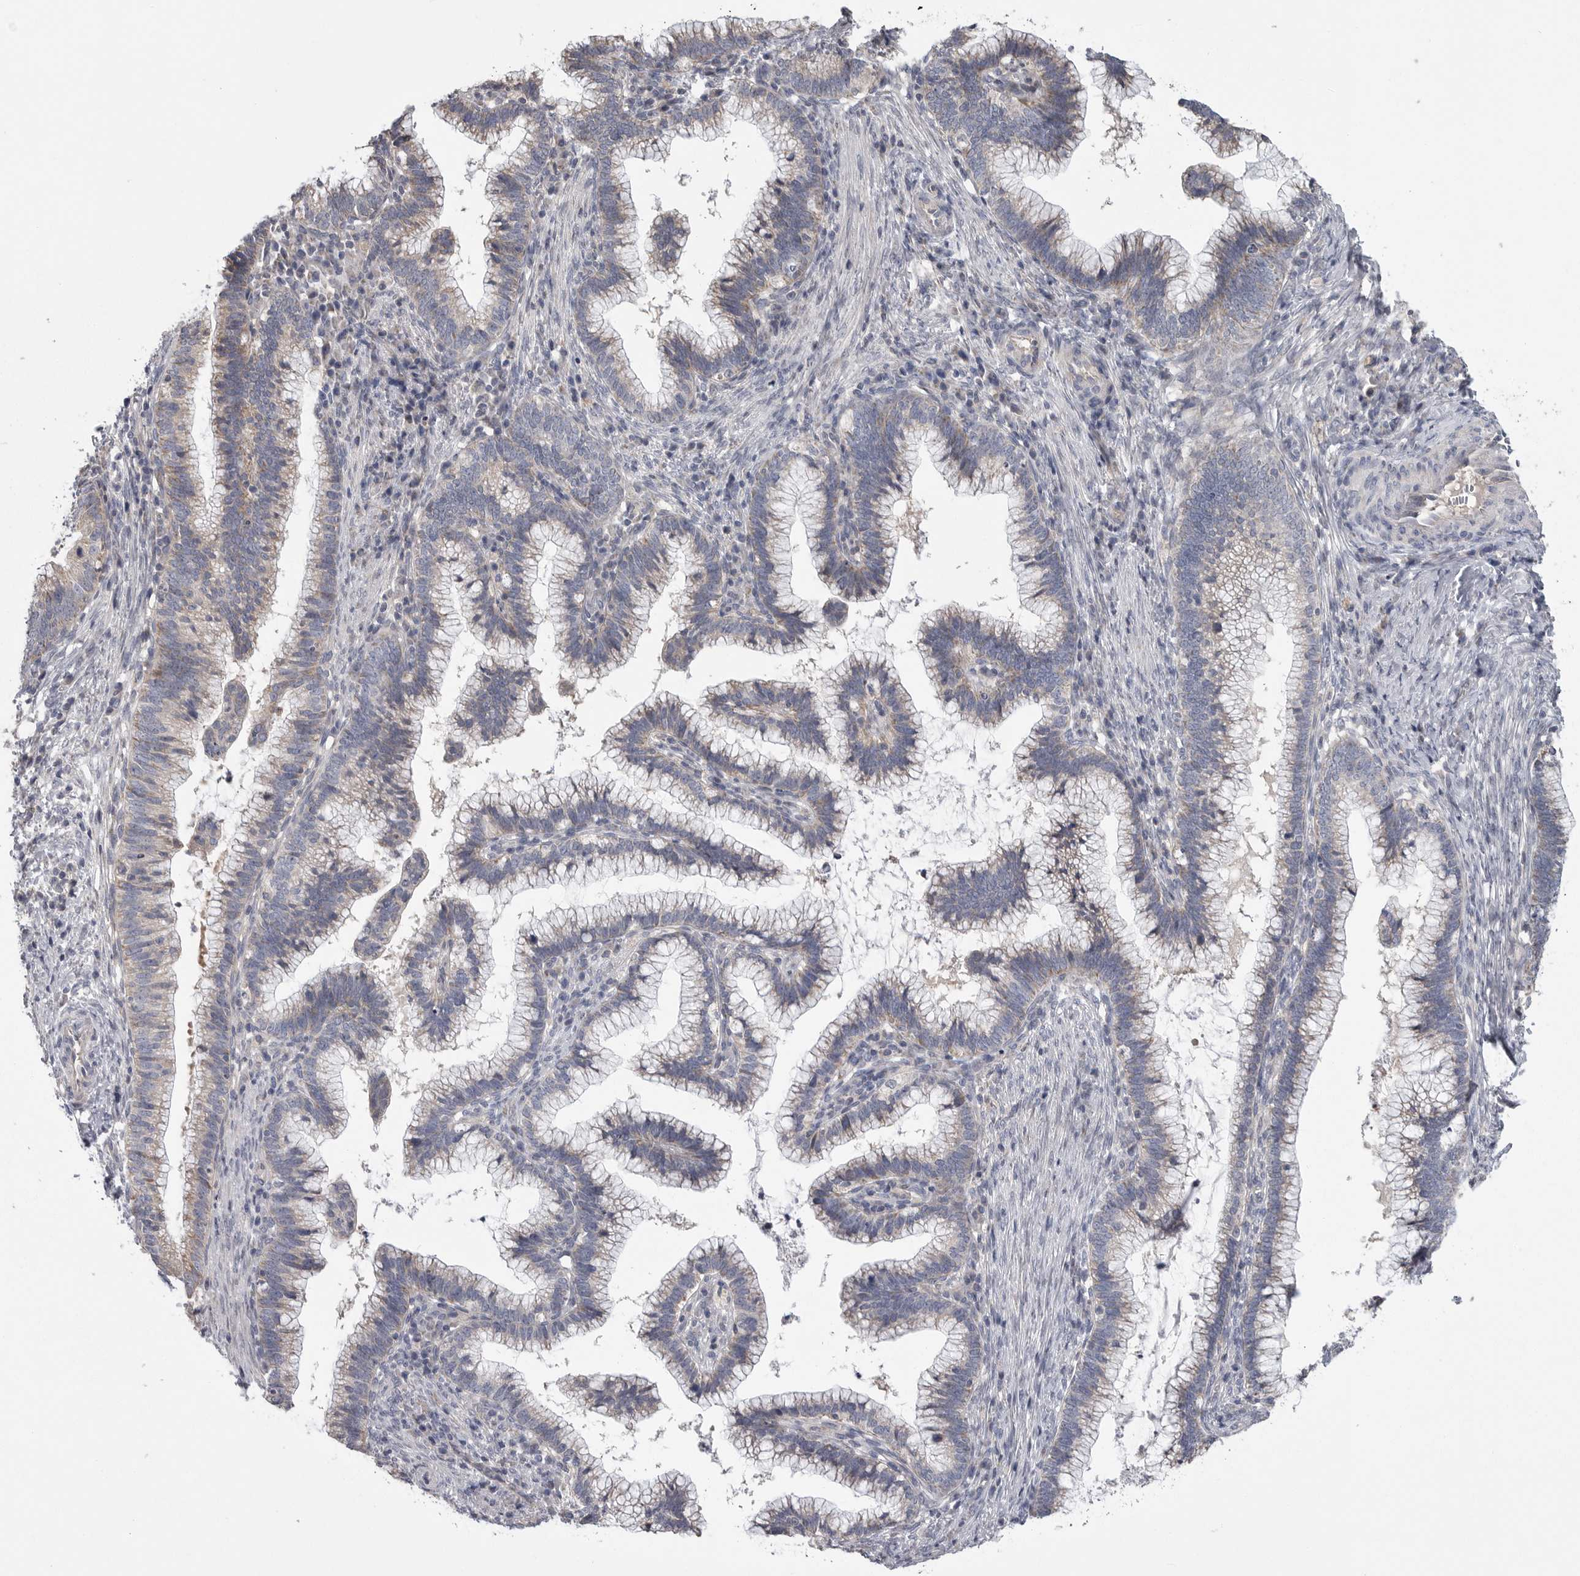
{"staining": {"intensity": "weak", "quantity": "<25%", "location": "cytoplasmic/membranous"}, "tissue": "cervical cancer", "cell_type": "Tumor cells", "image_type": "cancer", "snomed": [{"axis": "morphology", "description": "Adenocarcinoma, NOS"}, {"axis": "topography", "description": "Cervix"}], "caption": "IHC micrograph of adenocarcinoma (cervical) stained for a protein (brown), which shows no positivity in tumor cells.", "gene": "CRP", "patient": {"sex": "female", "age": 36}}